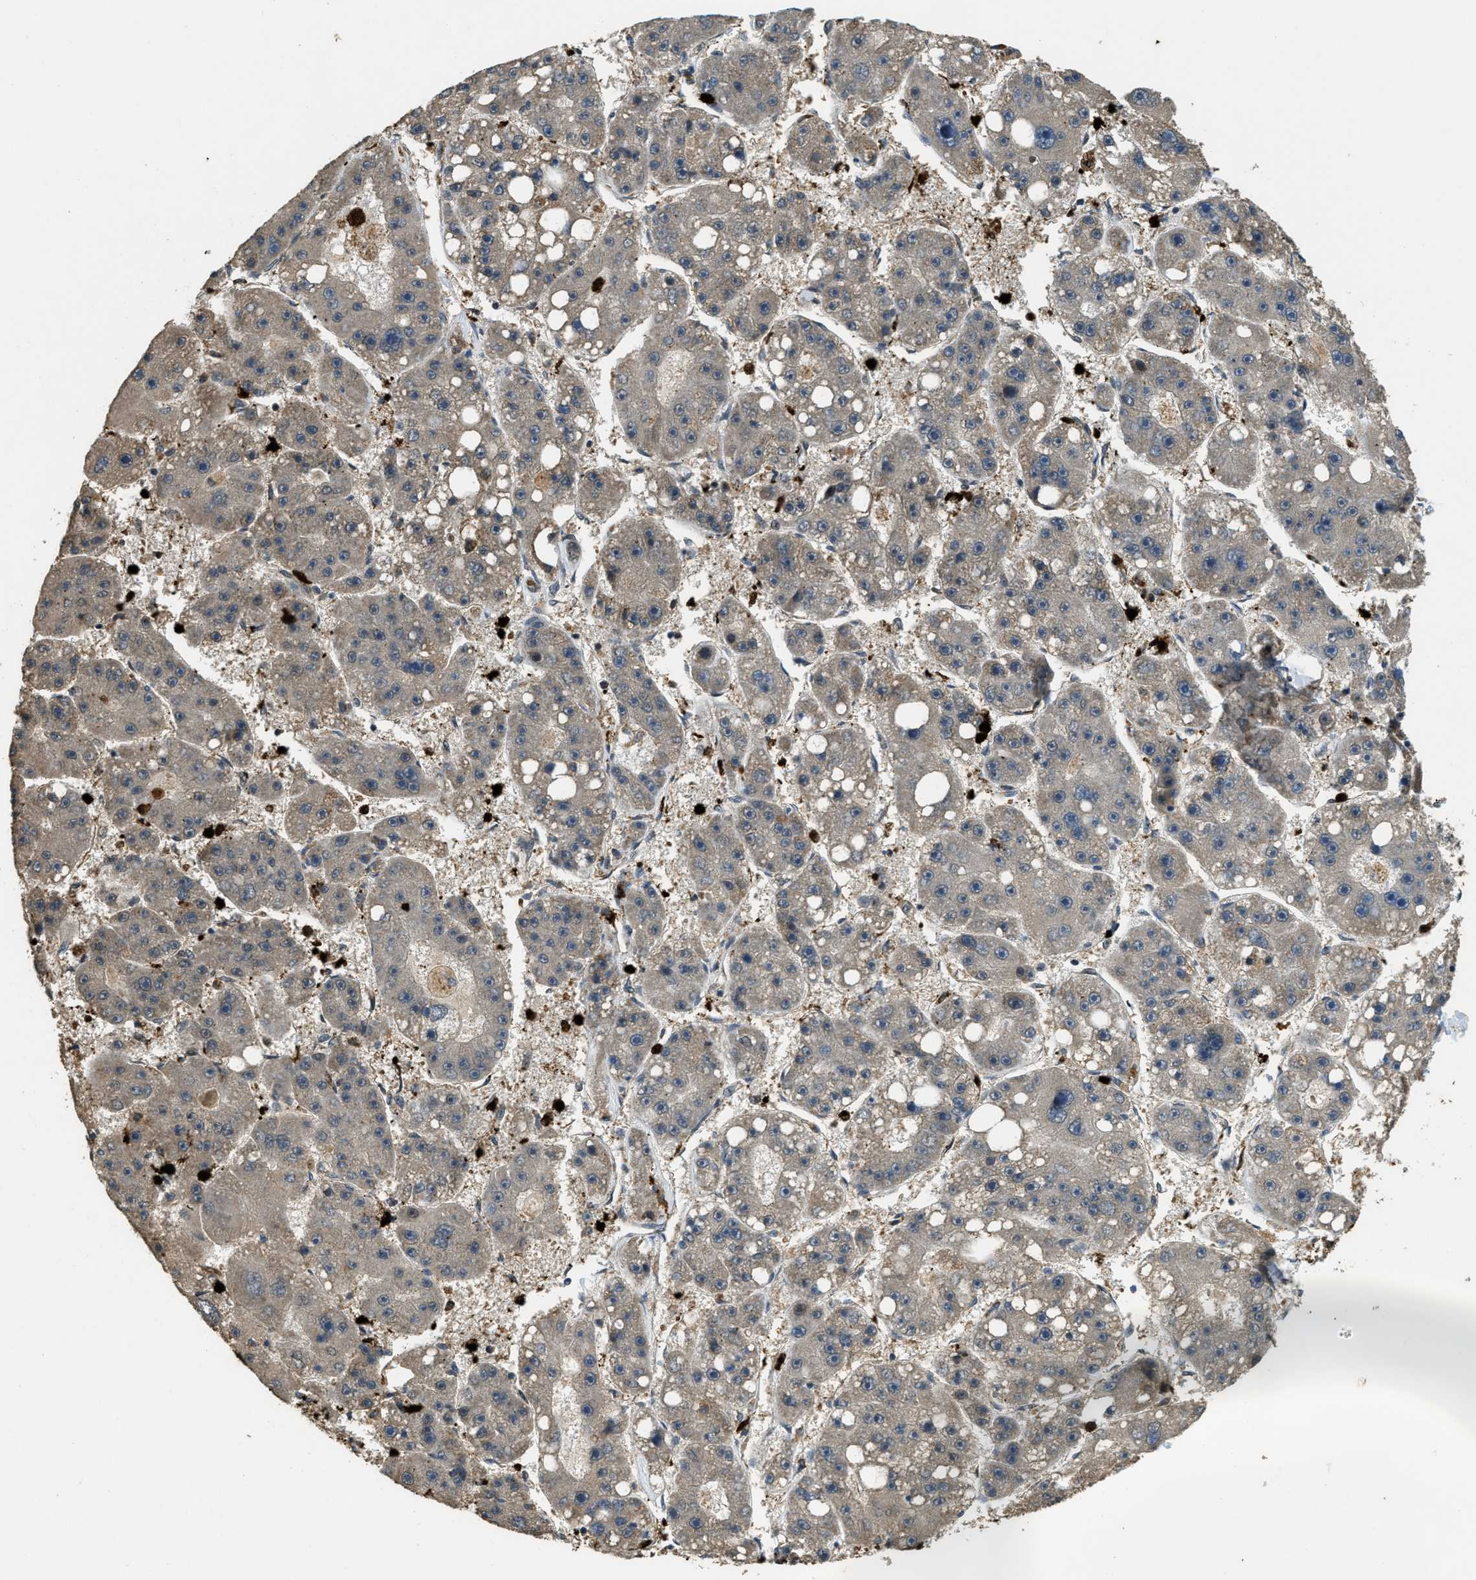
{"staining": {"intensity": "weak", "quantity": "<25%", "location": "cytoplasmic/membranous"}, "tissue": "liver cancer", "cell_type": "Tumor cells", "image_type": "cancer", "snomed": [{"axis": "morphology", "description": "Carcinoma, Hepatocellular, NOS"}, {"axis": "topography", "description": "Liver"}], "caption": "DAB (3,3'-diaminobenzidine) immunohistochemical staining of hepatocellular carcinoma (liver) demonstrates no significant staining in tumor cells.", "gene": "RNF141", "patient": {"sex": "female", "age": 61}}